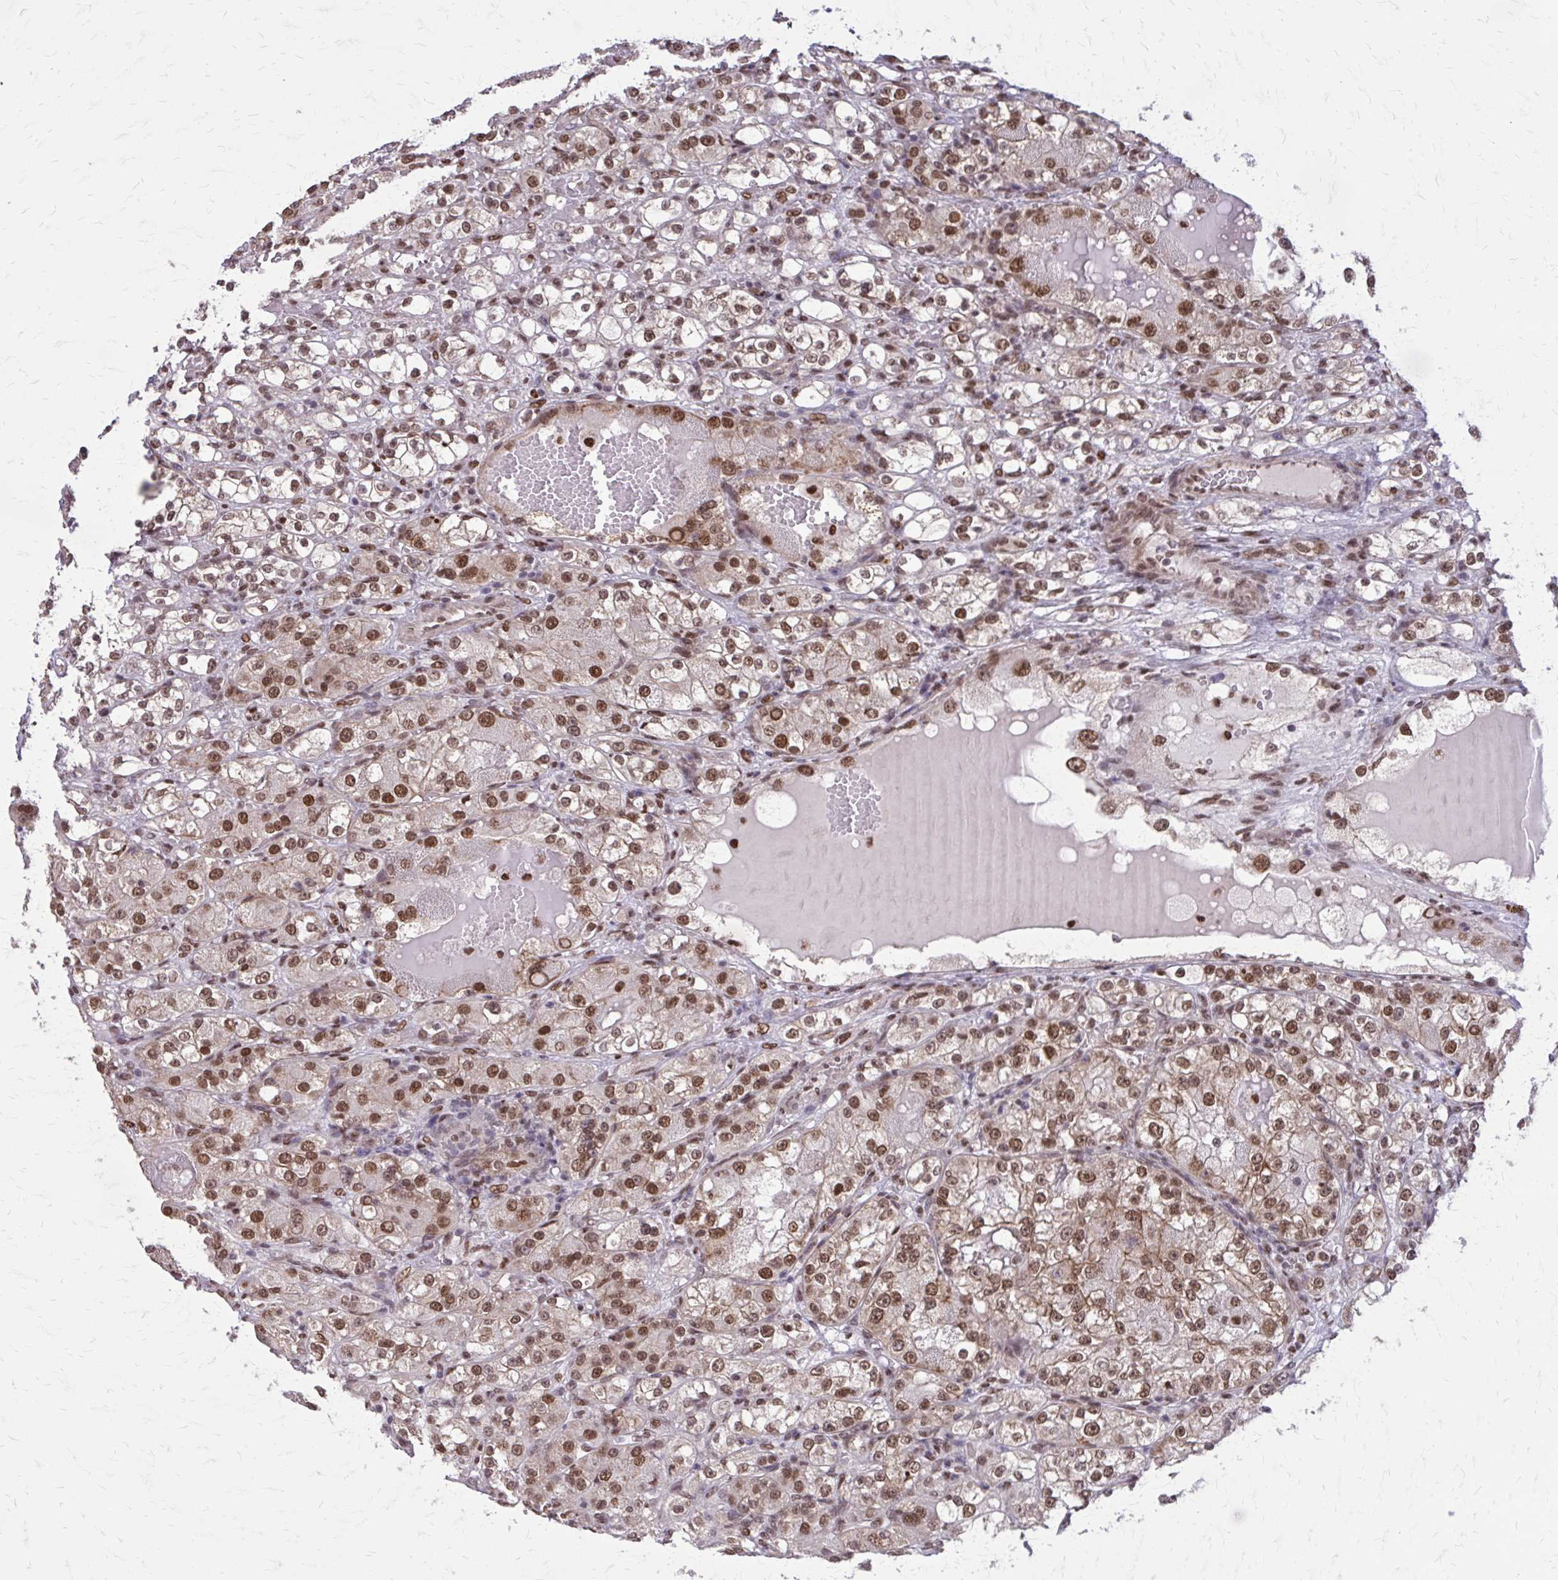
{"staining": {"intensity": "moderate", "quantity": ">75%", "location": "nuclear"}, "tissue": "renal cancer", "cell_type": "Tumor cells", "image_type": "cancer", "snomed": [{"axis": "morphology", "description": "Normal tissue, NOS"}, {"axis": "morphology", "description": "Adenocarcinoma, NOS"}, {"axis": "topography", "description": "Kidney"}], "caption": "This image demonstrates immunohistochemistry staining of human renal cancer (adenocarcinoma), with medium moderate nuclear positivity in about >75% of tumor cells.", "gene": "TTF1", "patient": {"sex": "male", "age": 61}}